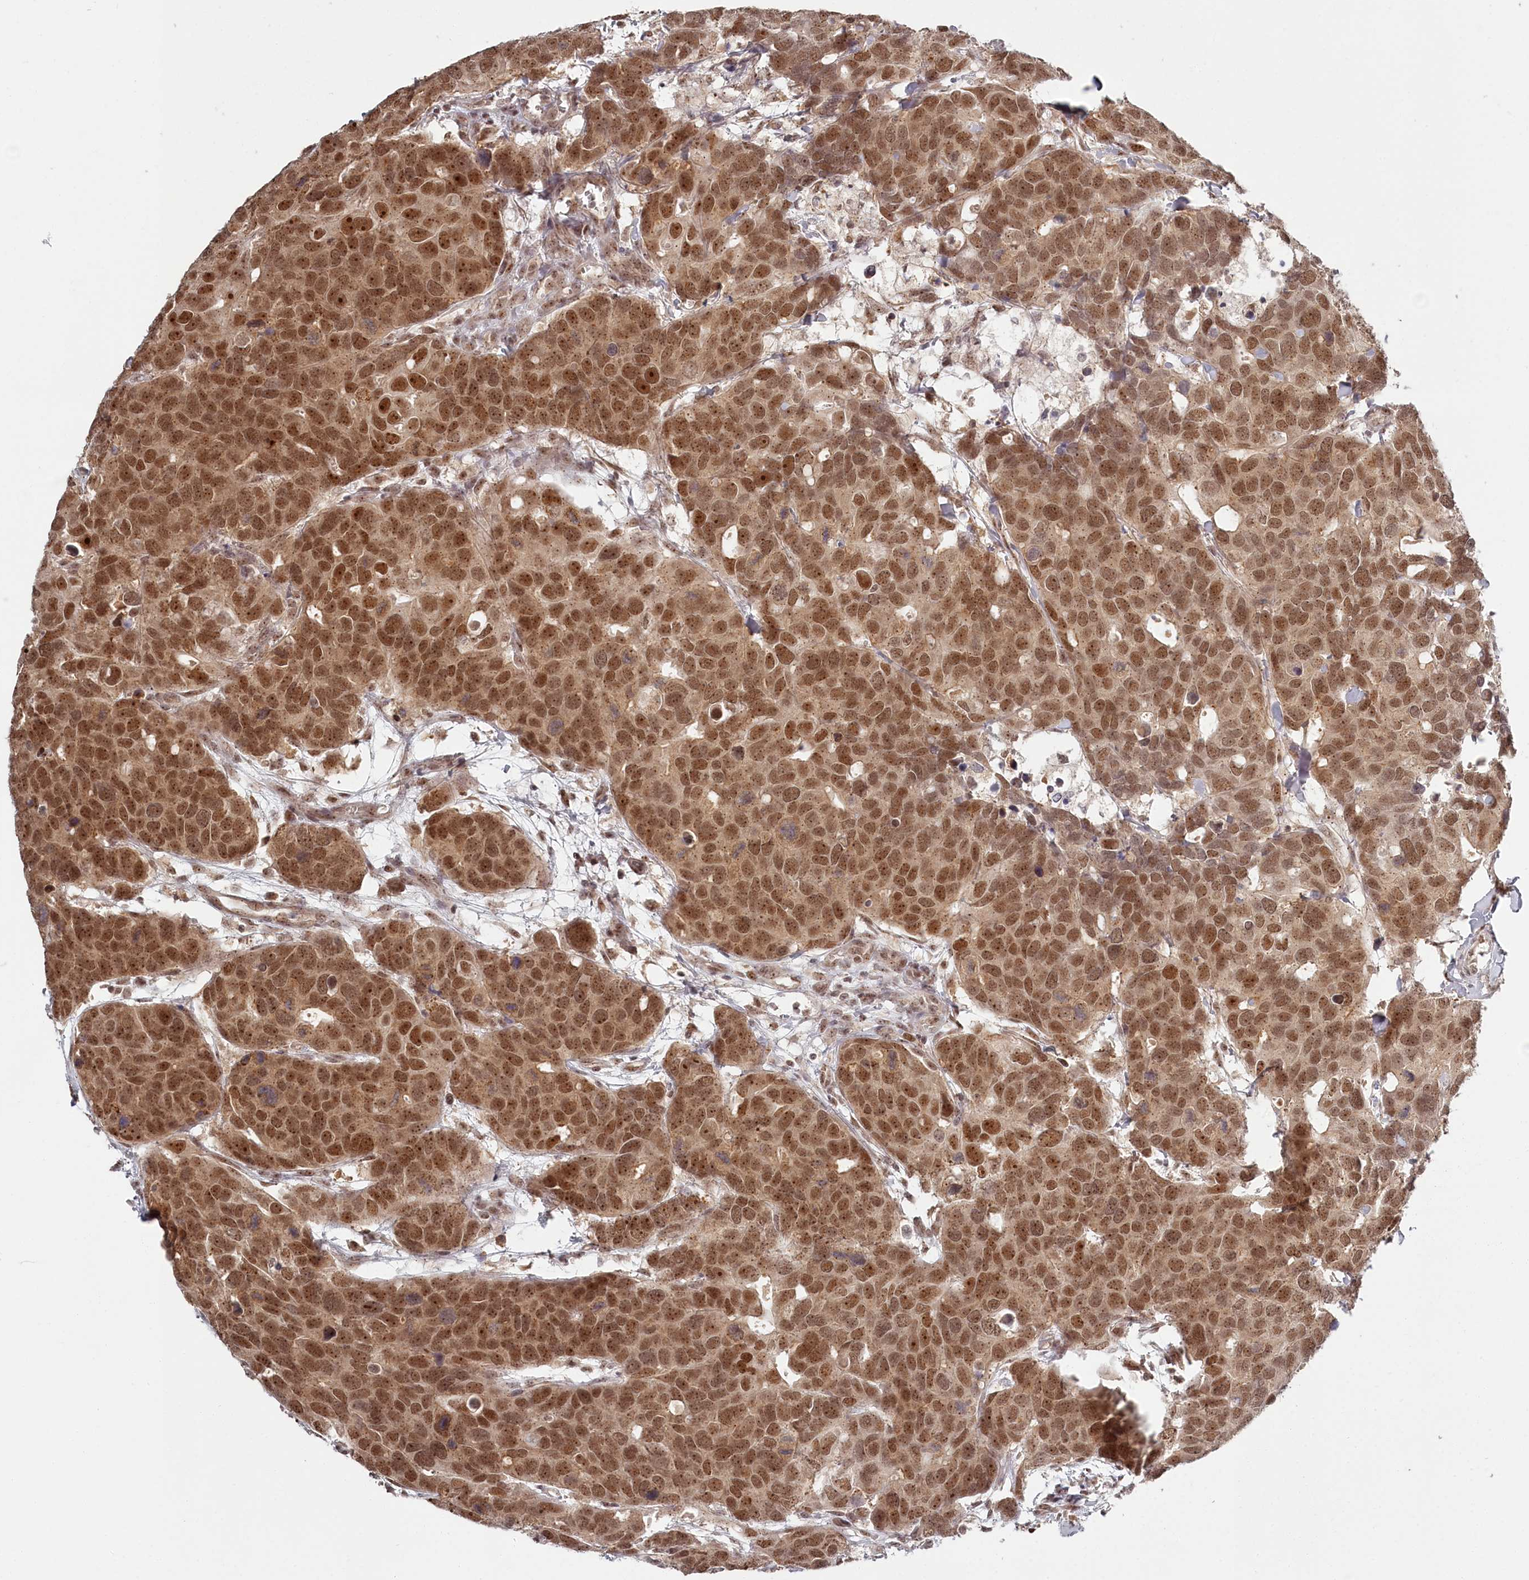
{"staining": {"intensity": "moderate", "quantity": ">75%", "location": "nuclear"}, "tissue": "breast cancer", "cell_type": "Tumor cells", "image_type": "cancer", "snomed": [{"axis": "morphology", "description": "Duct carcinoma"}, {"axis": "topography", "description": "Breast"}], "caption": "Breast infiltrating ductal carcinoma stained with DAB immunohistochemistry (IHC) shows medium levels of moderate nuclear expression in about >75% of tumor cells.", "gene": "EXOSC1", "patient": {"sex": "female", "age": 83}}